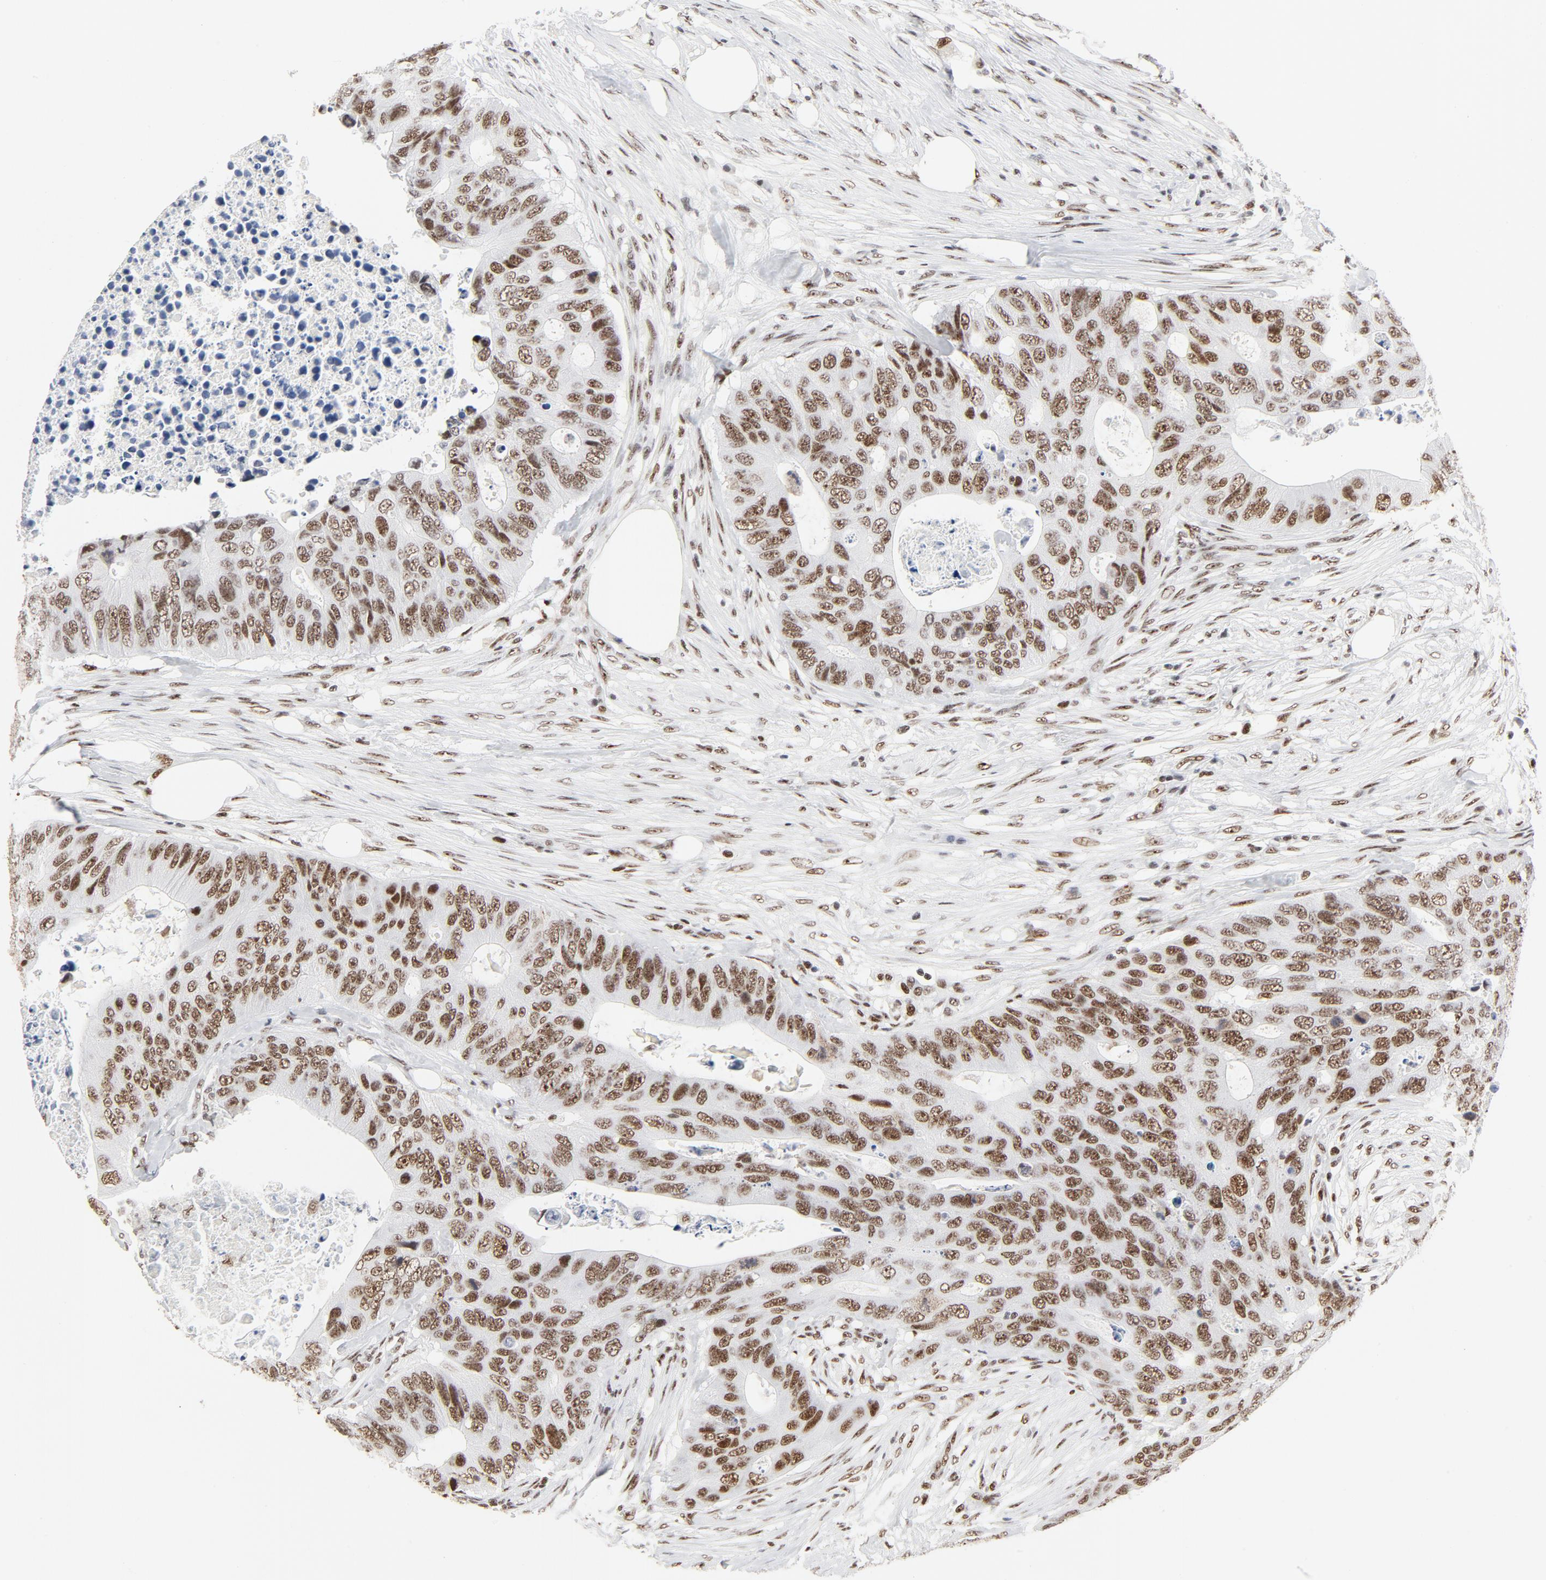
{"staining": {"intensity": "moderate", "quantity": ">75%", "location": "nuclear"}, "tissue": "colorectal cancer", "cell_type": "Tumor cells", "image_type": "cancer", "snomed": [{"axis": "morphology", "description": "Adenocarcinoma, NOS"}, {"axis": "topography", "description": "Colon"}], "caption": "The image displays staining of colorectal cancer (adenocarcinoma), revealing moderate nuclear protein staining (brown color) within tumor cells.", "gene": "GTF2H1", "patient": {"sex": "male", "age": 71}}